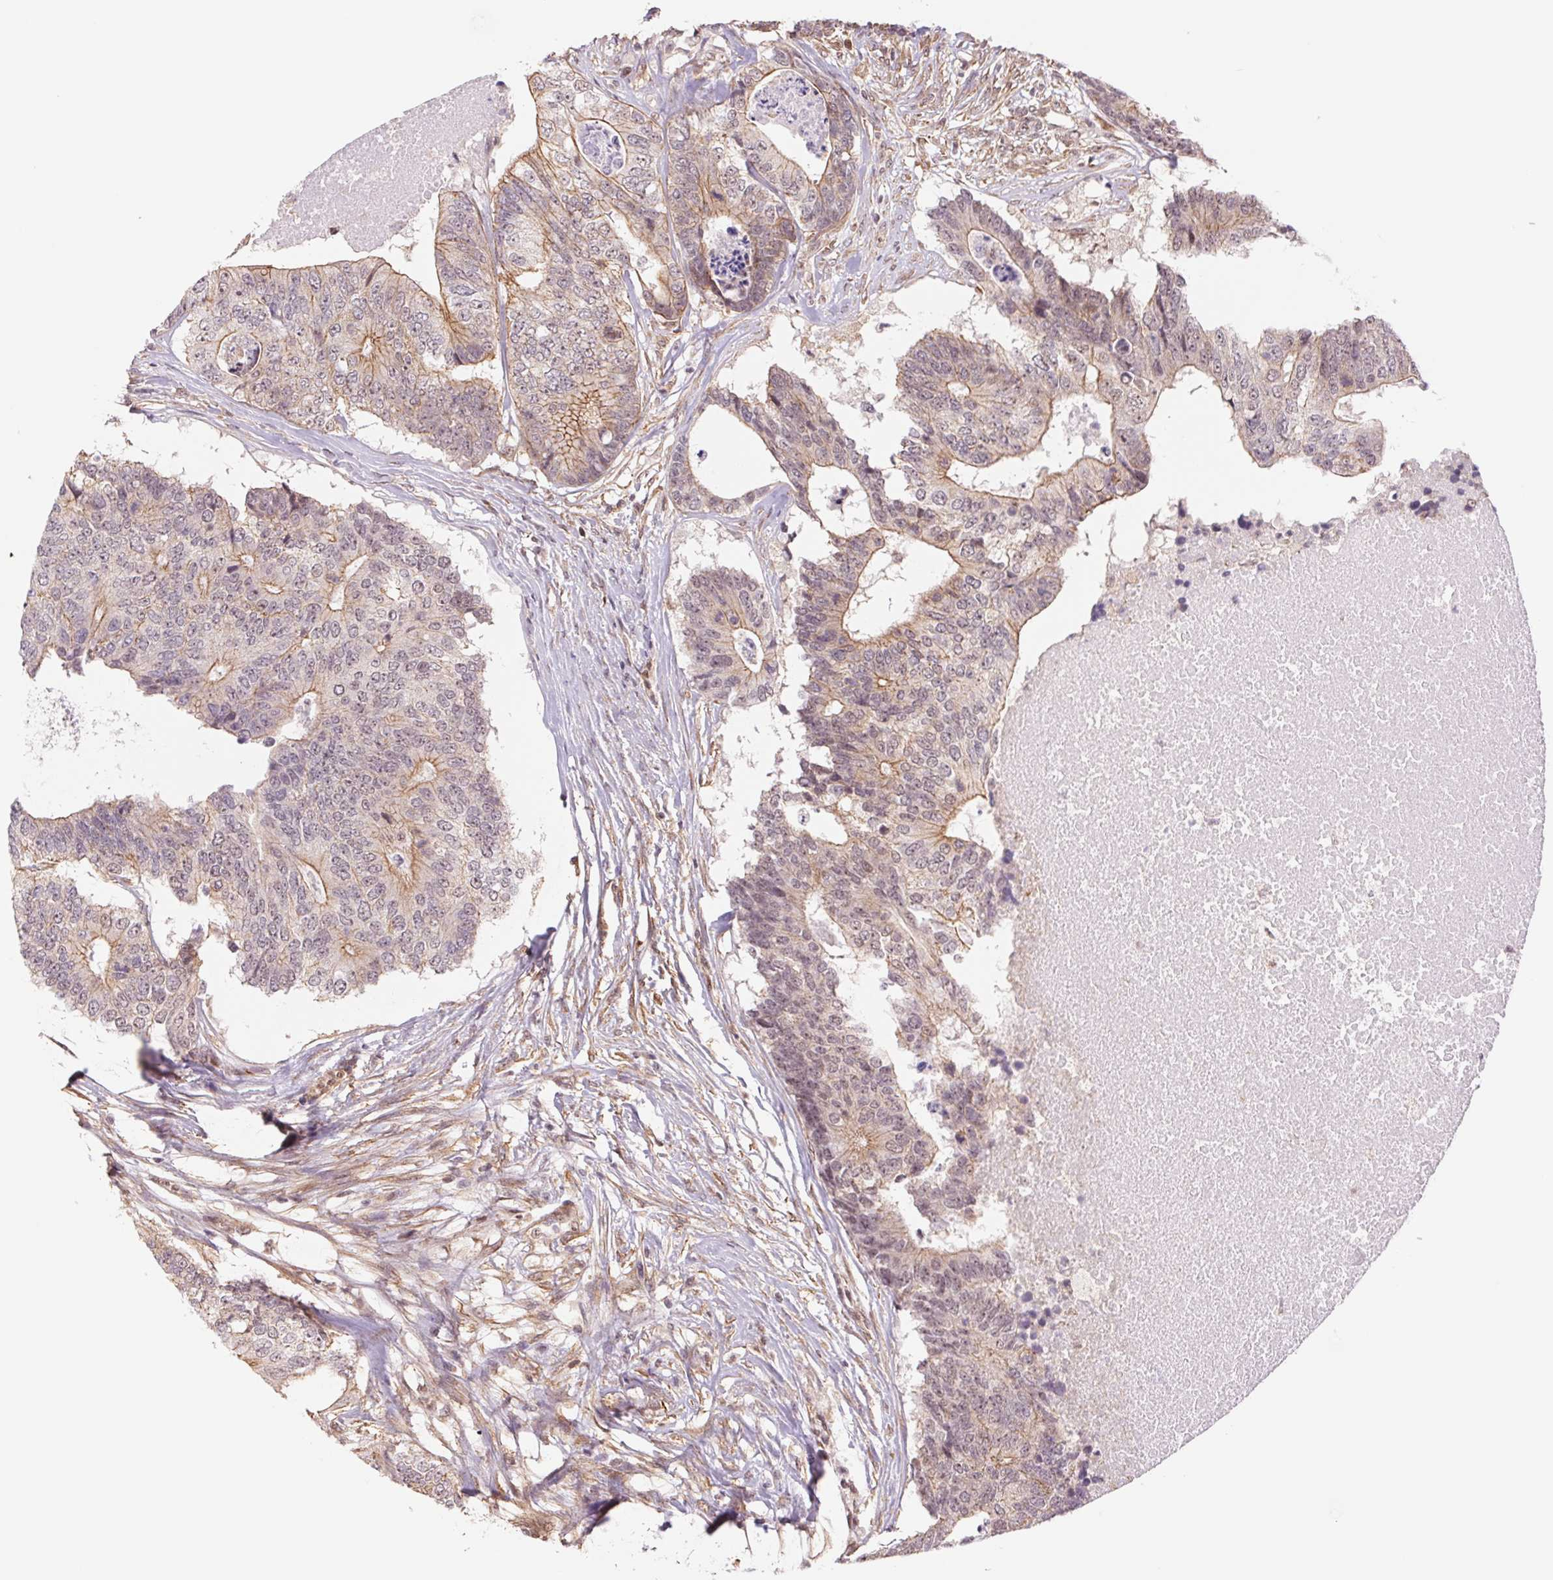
{"staining": {"intensity": "weak", "quantity": "25%-75%", "location": "cytoplasmic/membranous,nuclear"}, "tissue": "colorectal cancer", "cell_type": "Tumor cells", "image_type": "cancer", "snomed": [{"axis": "morphology", "description": "Adenocarcinoma, NOS"}, {"axis": "topography", "description": "Colon"}], "caption": "A histopathology image of adenocarcinoma (colorectal) stained for a protein displays weak cytoplasmic/membranous and nuclear brown staining in tumor cells. The staining was performed using DAB (3,3'-diaminobenzidine) to visualize the protein expression in brown, while the nuclei were stained in blue with hematoxylin (Magnification: 20x).", "gene": "CWC25", "patient": {"sex": "female", "age": 67}}